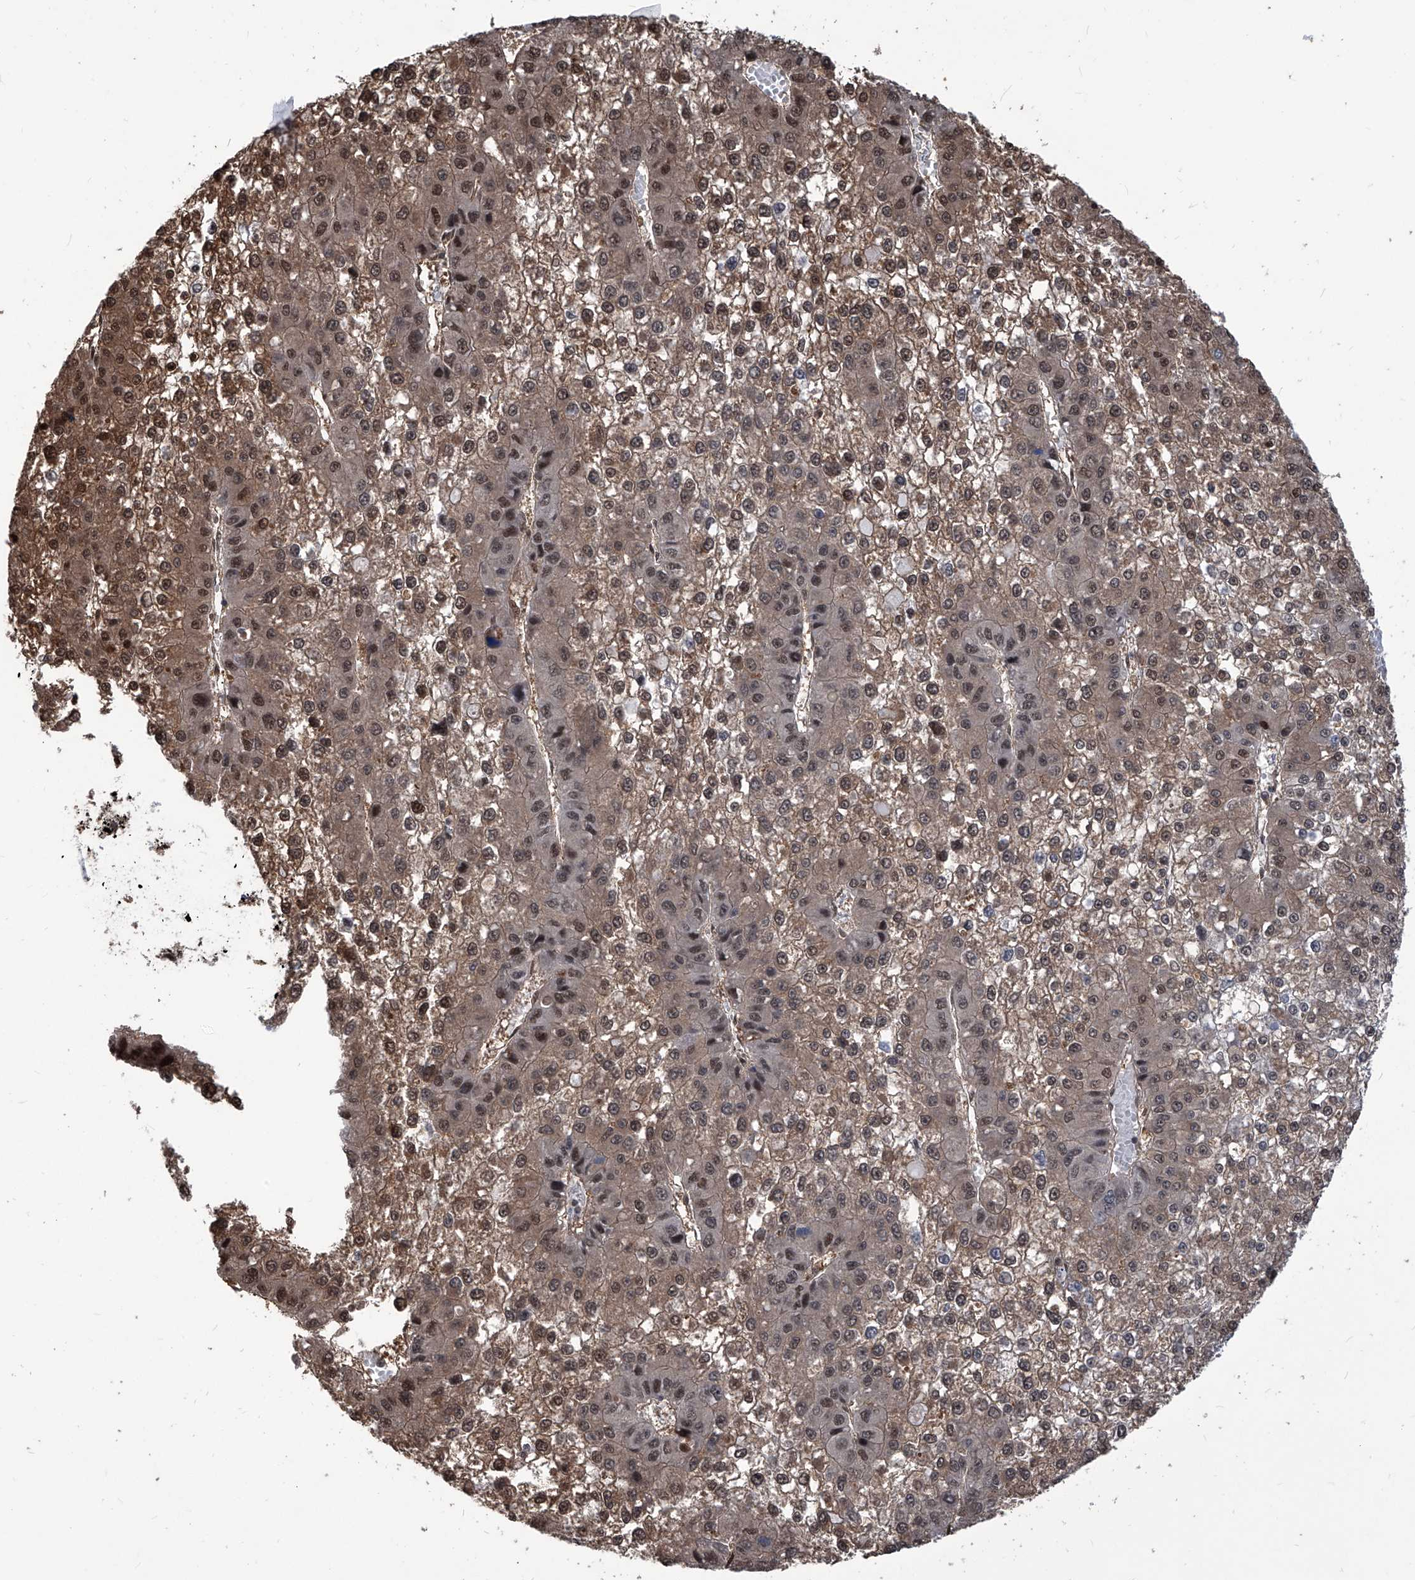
{"staining": {"intensity": "moderate", "quantity": ">75%", "location": "cytoplasmic/membranous,nuclear"}, "tissue": "liver cancer", "cell_type": "Tumor cells", "image_type": "cancer", "snomed": [{"axis": "morphology", "description": "Carcinoma, Hepatocellular, NOS"}, {"axis": "topography", "description": "Liver"}], "caption": "Protein staining of hepatocellular carcinoma (liver) tissue displays moderate cytoplasmic/membranous and nuclear positivity in about >75% of tumor cells. (Stains: DAB in brown, nuclei in blue, Microscopy: brightfield microscopy at high magnification).", "gene": "PSMB1", "patient": {"sex": "female", "age": 73}}